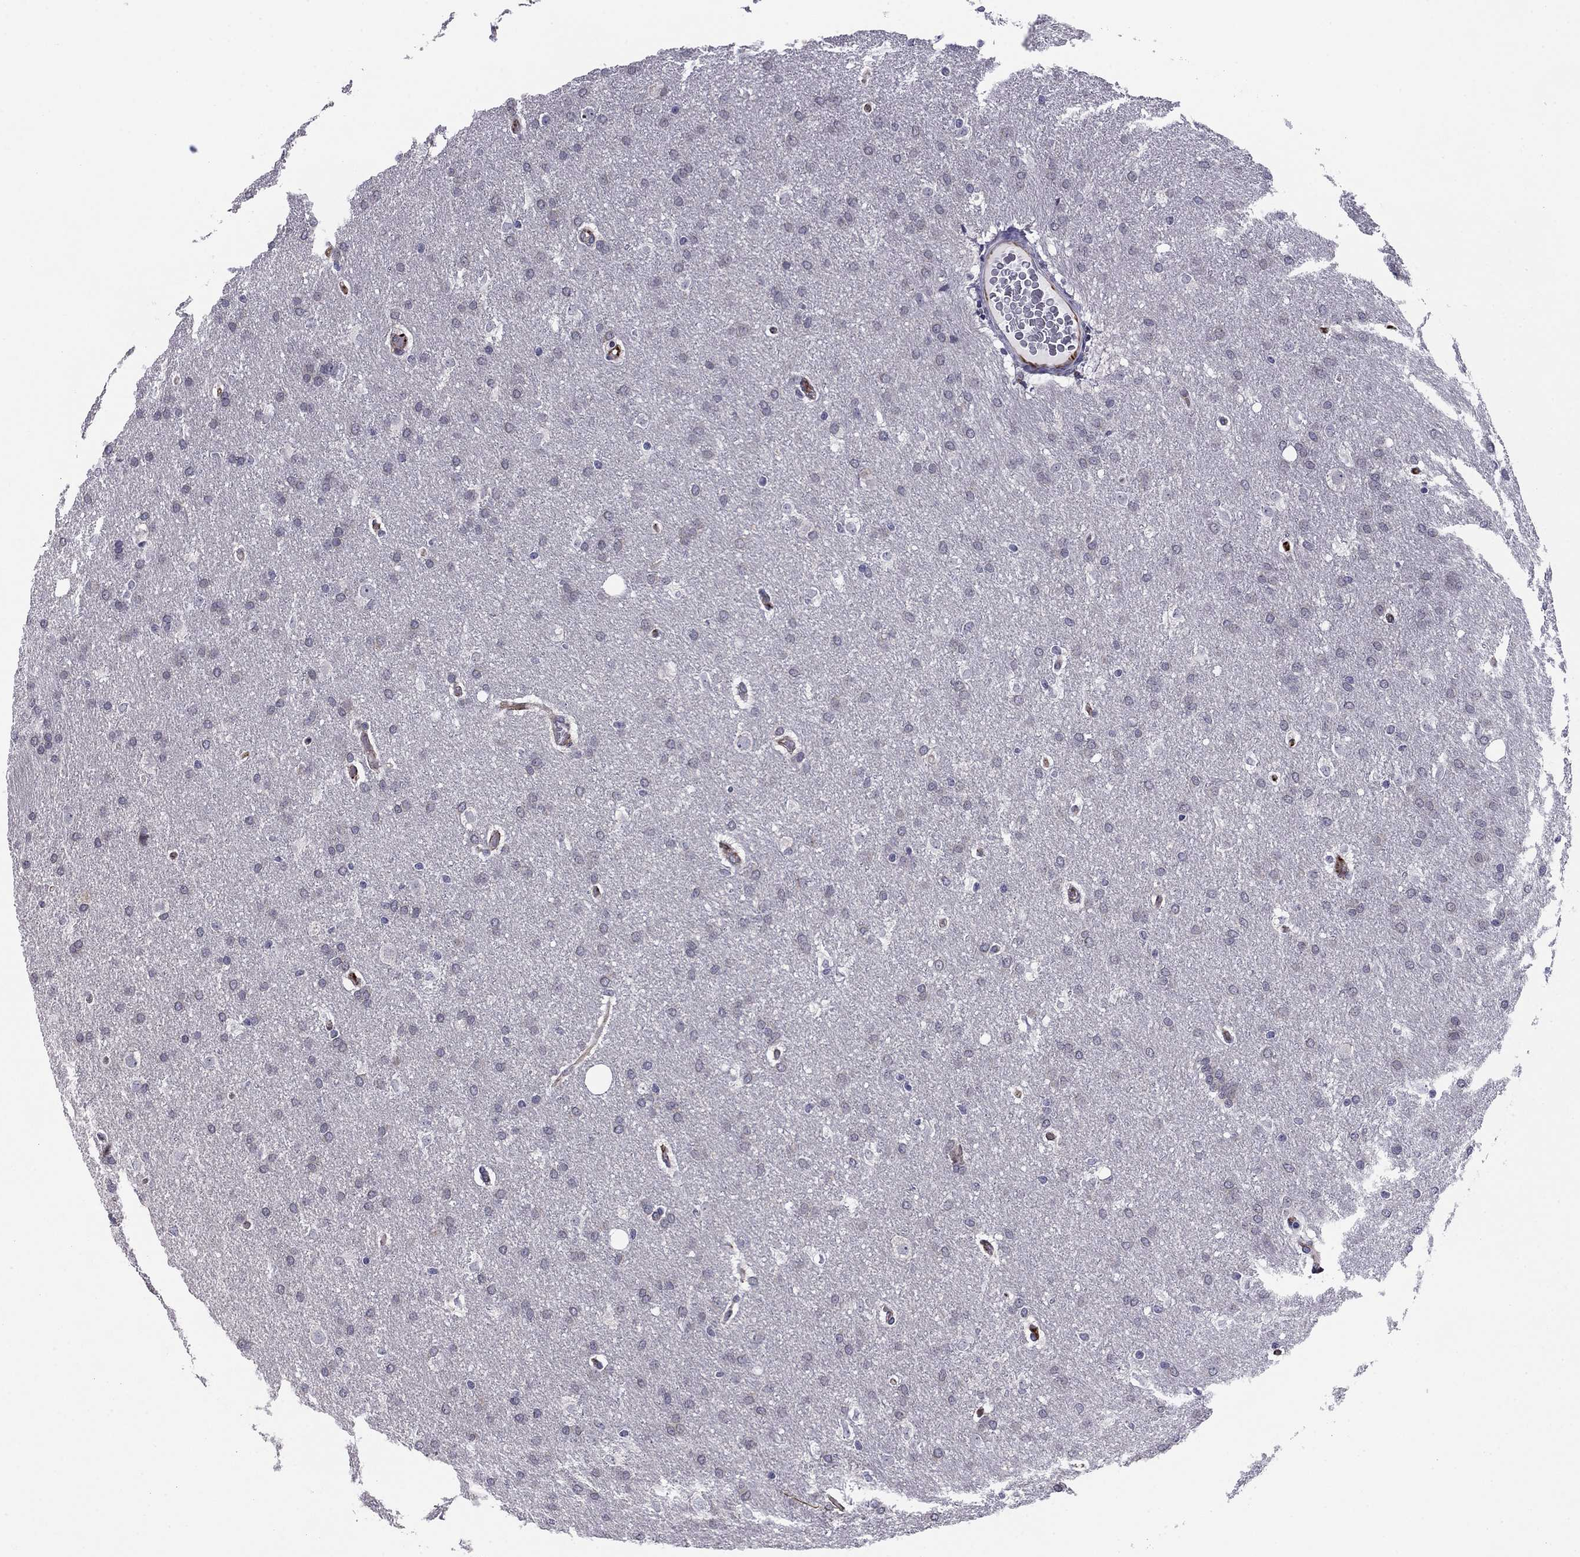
{"staining": {"intensity": "negative", "quantity": "none", "location": "none"}, "tissue": "glioma", "cell_type": "Tumor cells", "image_type": "cancer", "snomed": [{"axis": "morphology", "description": "Glioma, malignant, Low grade"}, {"axis": "topography", "description": "Brain"}], "caption": "Tumor cells show no significant staining in malignant glioma (low-grade). The staining was performed using DAB to visualize the protein expression in brown, while the nuclei were stained in blue with hematoxylin (Magnification: 20x).", "gene": "ANKS4B", "patient": {"sex": "female", "age": 37}}